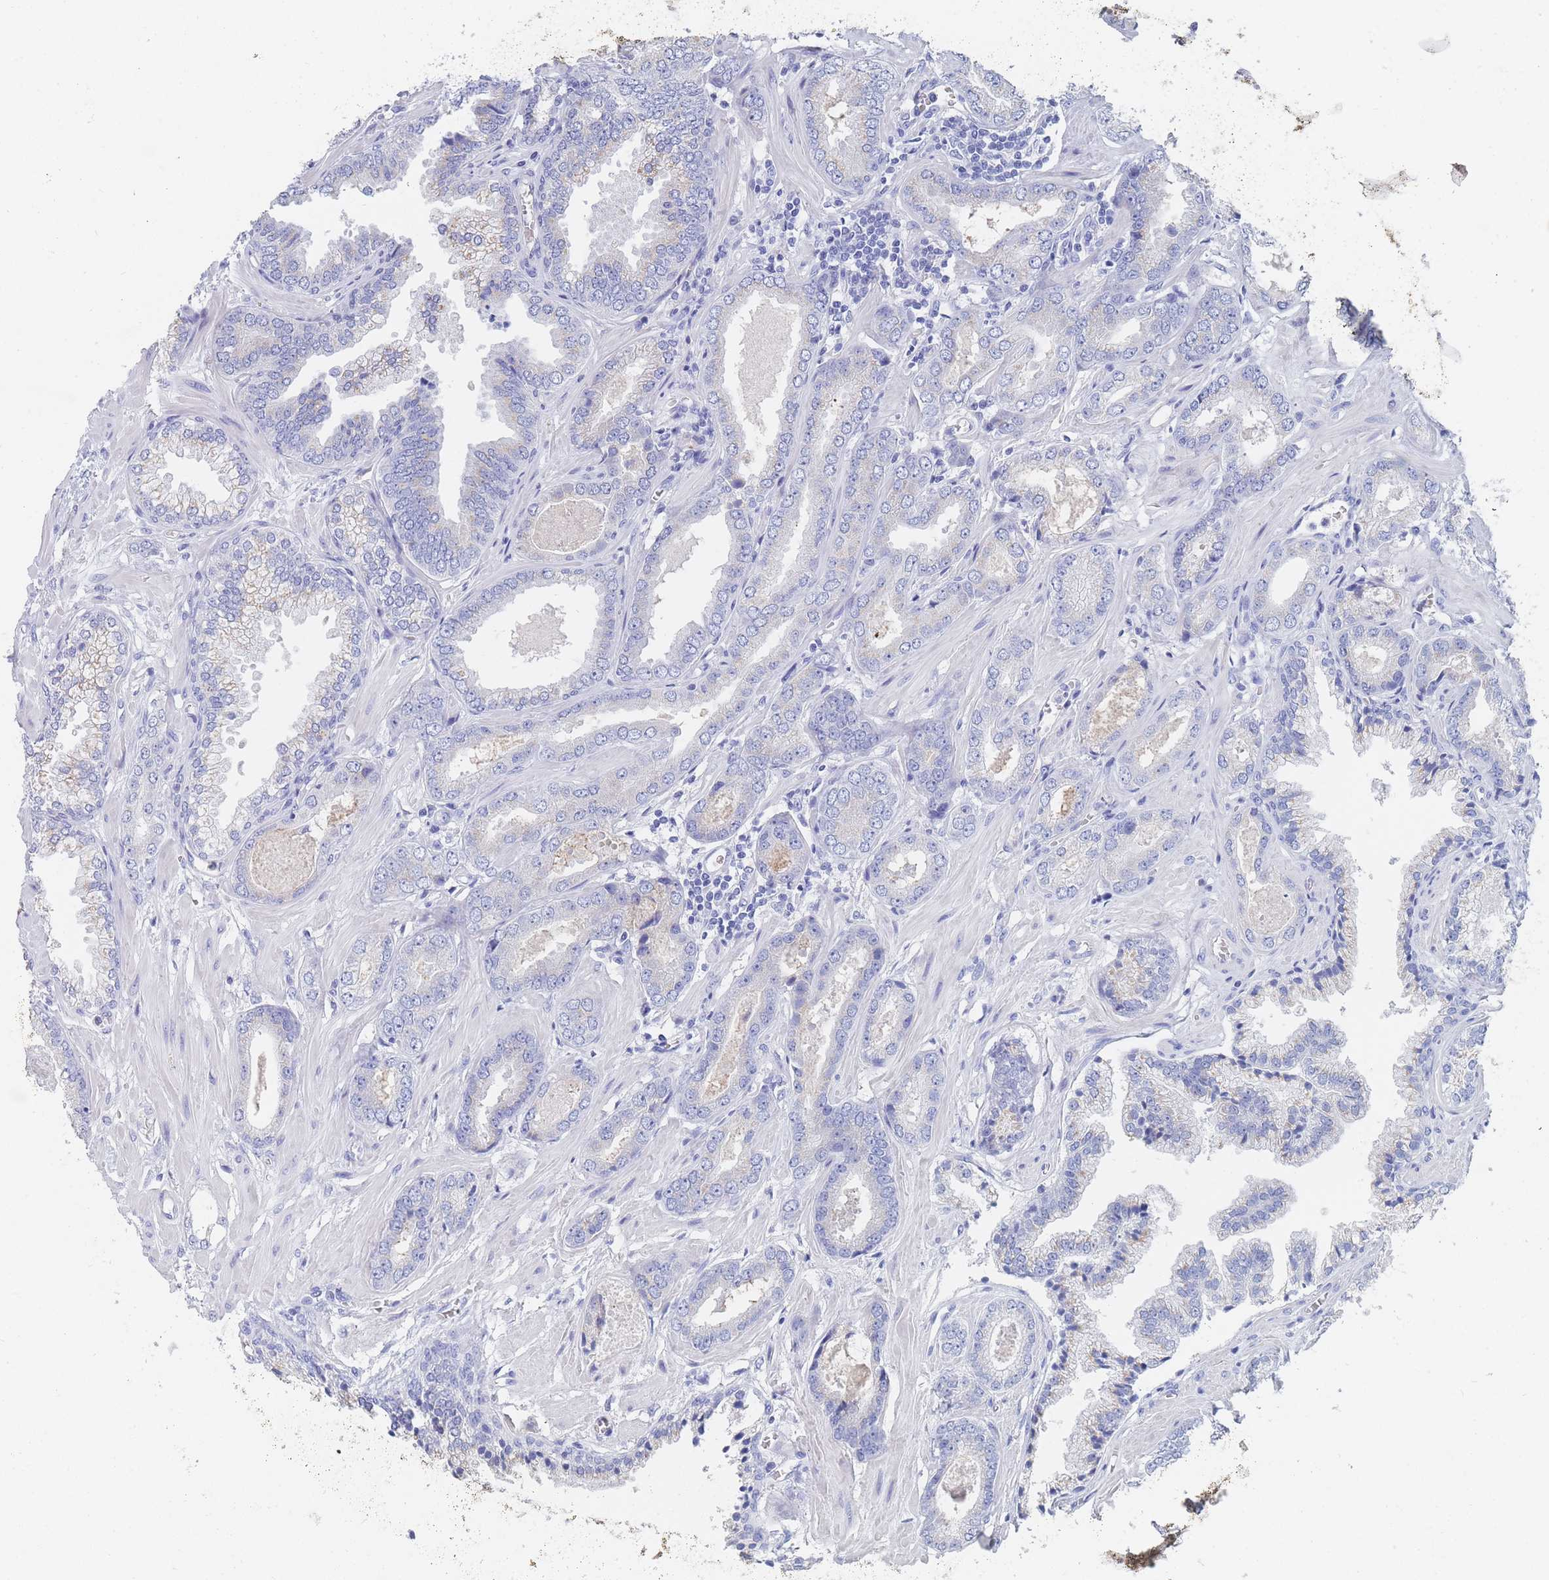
{"staining": {"intensity": "negative", "quantity": "none", "location": "none"}, "tissue": "prostate cancer", "cell_type": "Tumor cells", "image_type": "cancer", "snomed": [{"axis": "morphology", "description": "Adenocarcinoma, Low grade"}, {"axis": "topography", "description": "Prostate"}], "caption": "This is an immunohistochemistry photomicrograph of human prostate adenocarcinoma (low-grade). There is no staining in tumor cells.", "gene": "SLC25A35", "patient": {"sex": "male", "age": 60}}